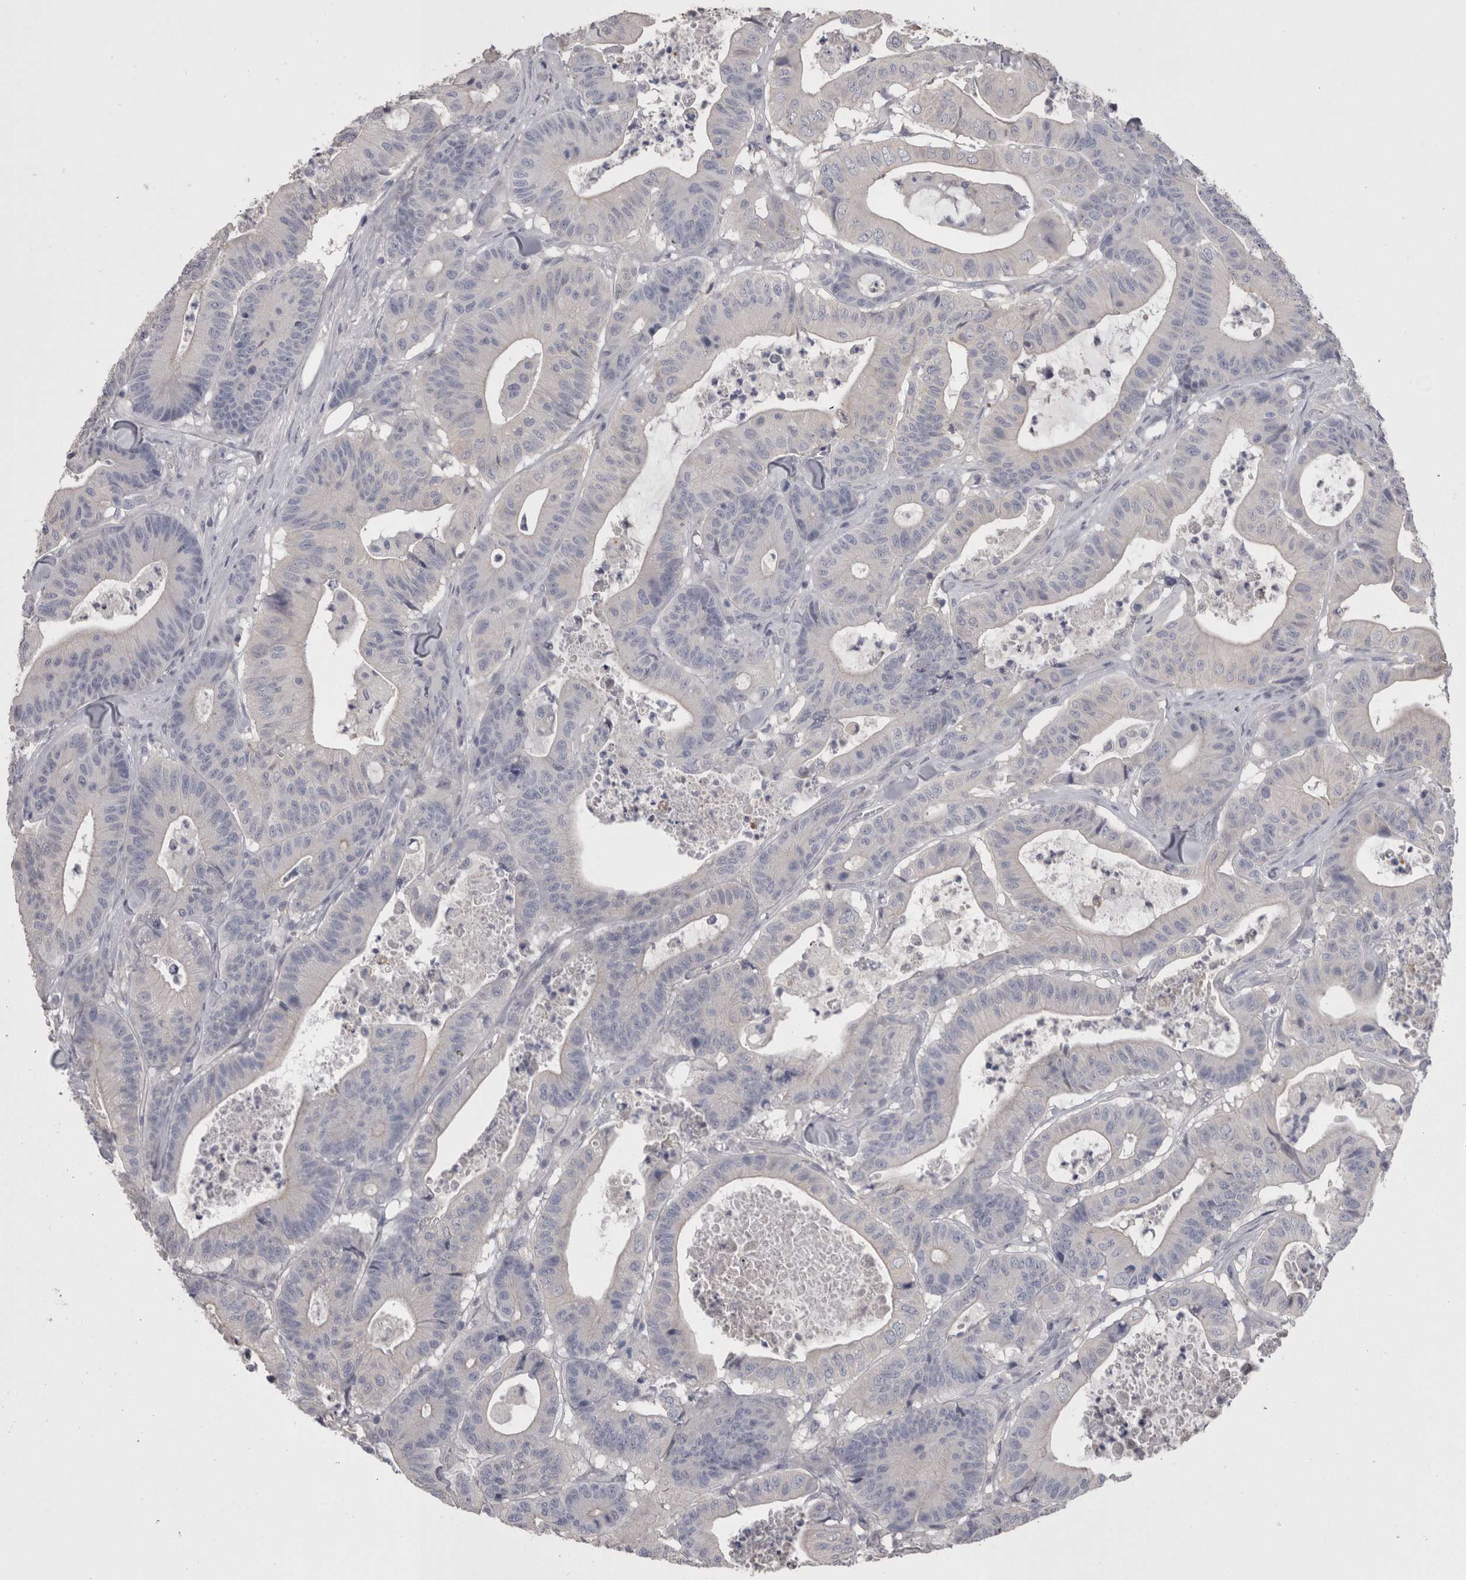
{"staining": {"intensity": "negative", "quantity": "none", "location": "none"}, "tissue": "colorectal cancer", "cell_type": "Tumor cells", "image_type": "cancer", "snomed": [{"axis": "morphology", "description": "Adenocarcinoma, NOS"}, {"axis": "topography", "description": "Colon"}], "caption": "Immunohistochemistry (IHC) of colorectal cancer (adenocarcinoma) demonstrates no expression in tumor cells.", "gene": "CAMK2D", "patient": {"sex": "female", "age": 84}}